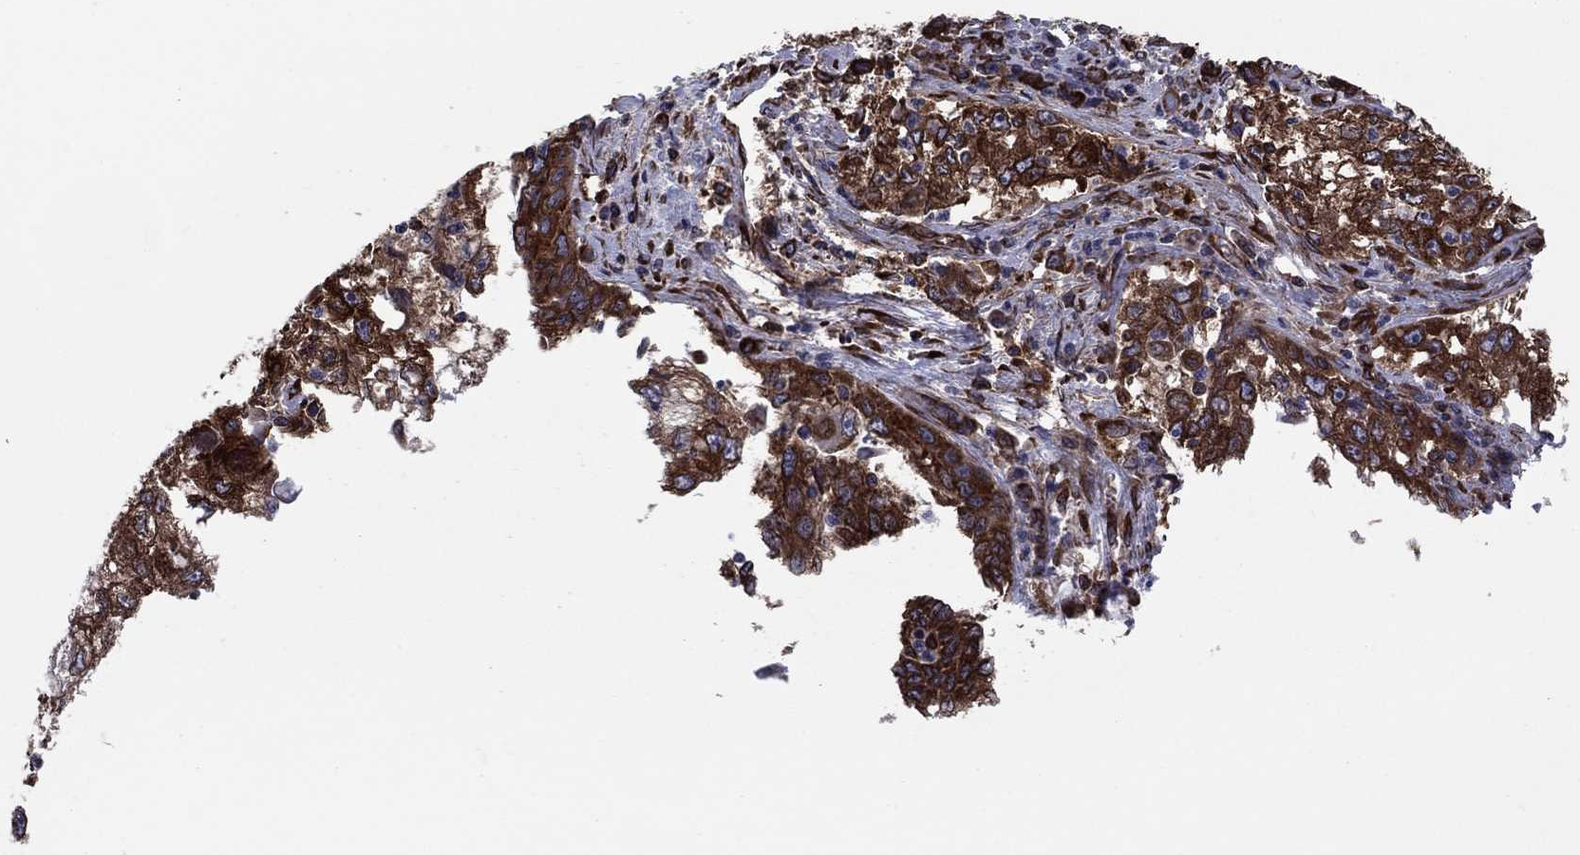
{"staining": {"intensity": "strong", "quantity": ">75%", "location": "cytoplasmic/membranous"}, "tissue": "cervical cancer", "cell_type": "Tumor cells", "image_type": "cancer", "snomed": [{"axis": "morphology", "description": "Squamous cell carcinoma, NOS"}, {"axis": "topography", "description": "Cervix"}], "caption": "Human cervical squamous cell carcinoma stained with a protein marker exhibits strong staining in tumor cells.", "gene": "YBX1", "patient": {"sex": "female", "age": 36}}